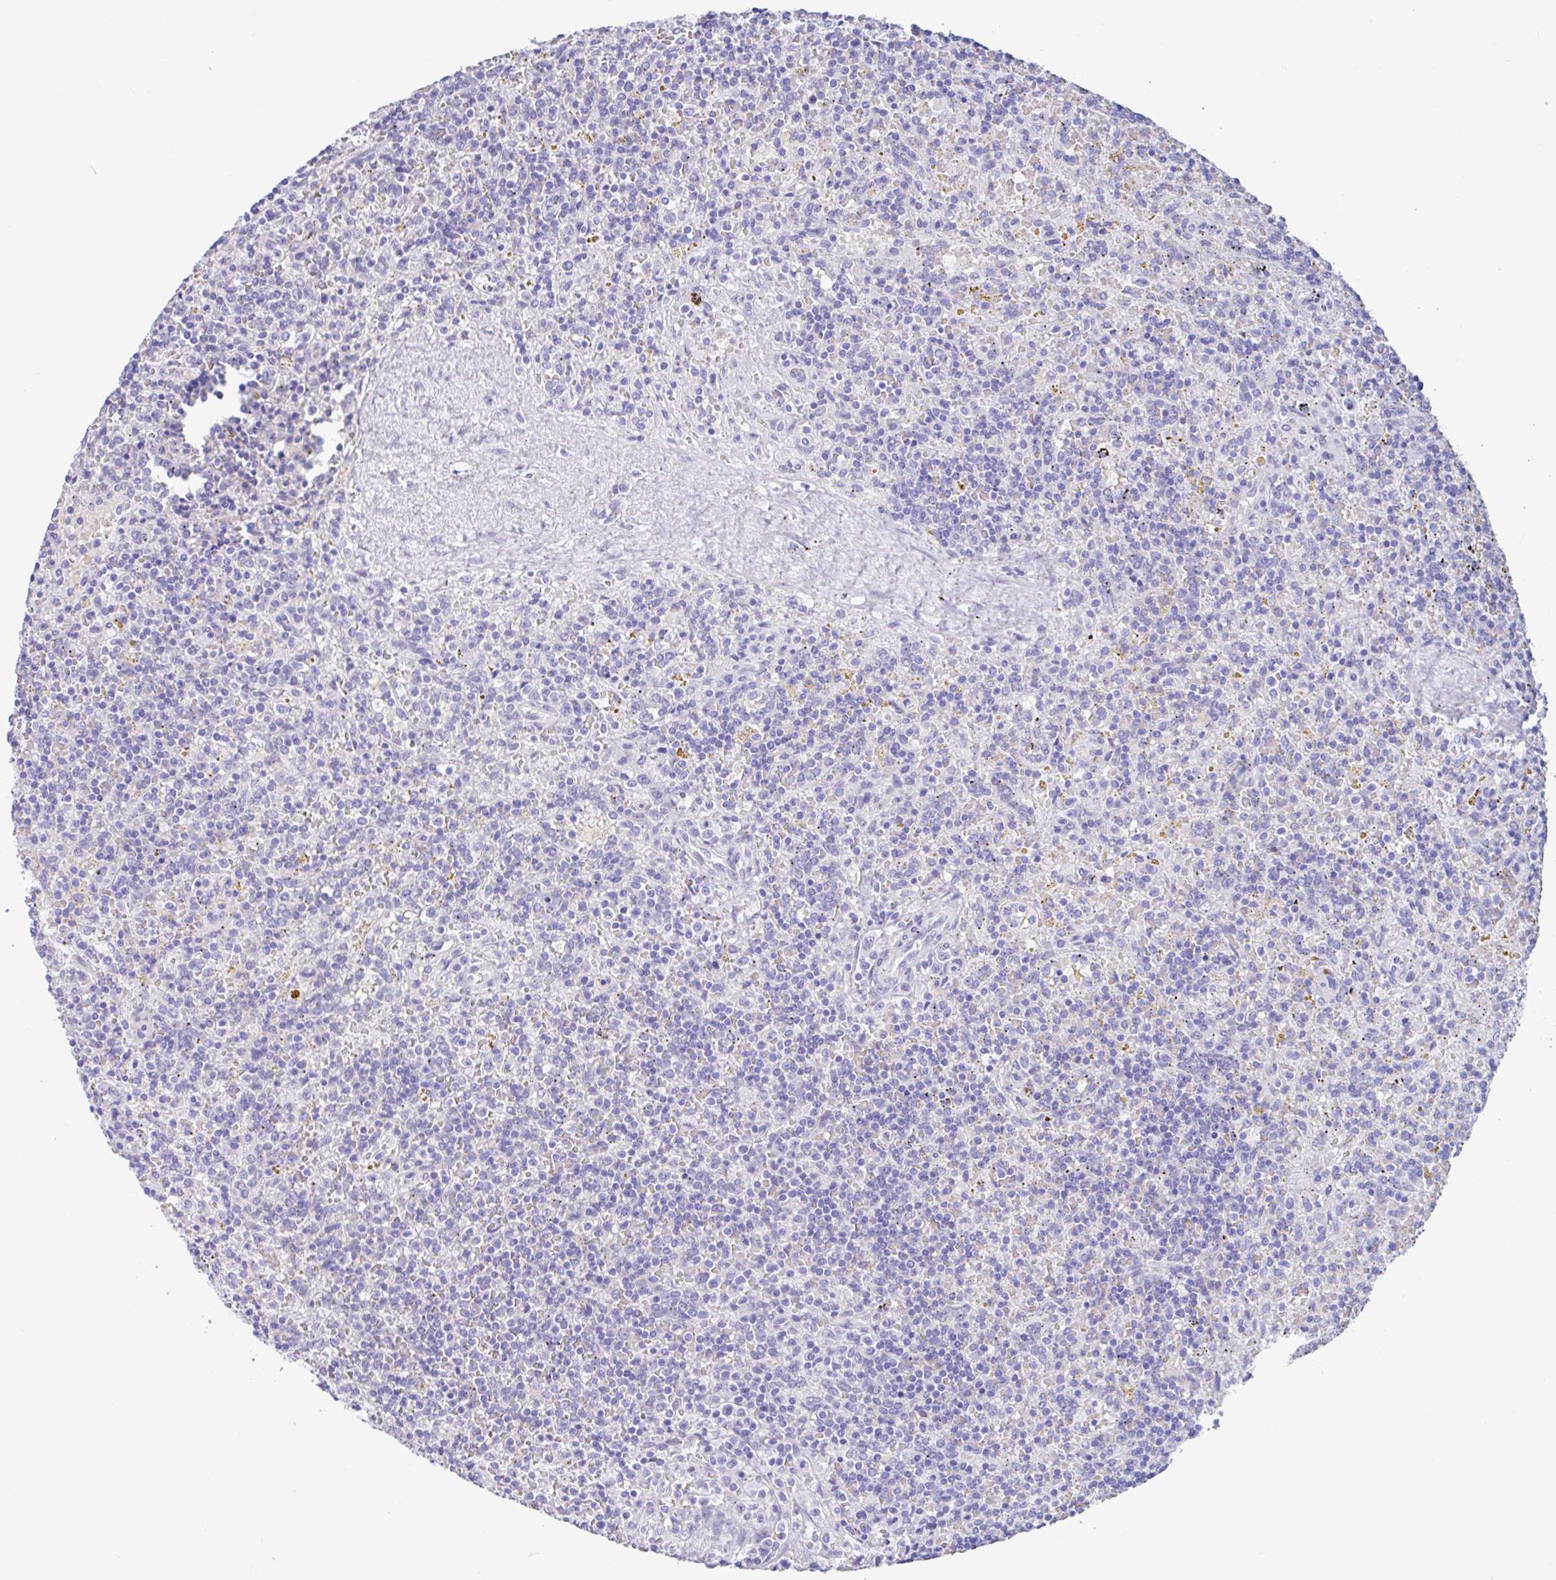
{"staining": {"intensity": "negative", "quantity": "none", "location": "none"}, "tissue": "lymphoma", "cell_type": "Tumor cells", "image_type": "cancer", "snomed": [{"axis": "morphology", "description": "Malignant lymphoma, non-Hodgkin's type, Low grade"}, {"axis": "topography", "description": "Spleen"}], "caption": "Low-grade malignant lymphoma, non-Hodgkin's type stained for a protein using immunohistochemistry displays no expression tumor cells.", "gene": "OR6N2", "patient": {"sex": "male", "age": 67}}